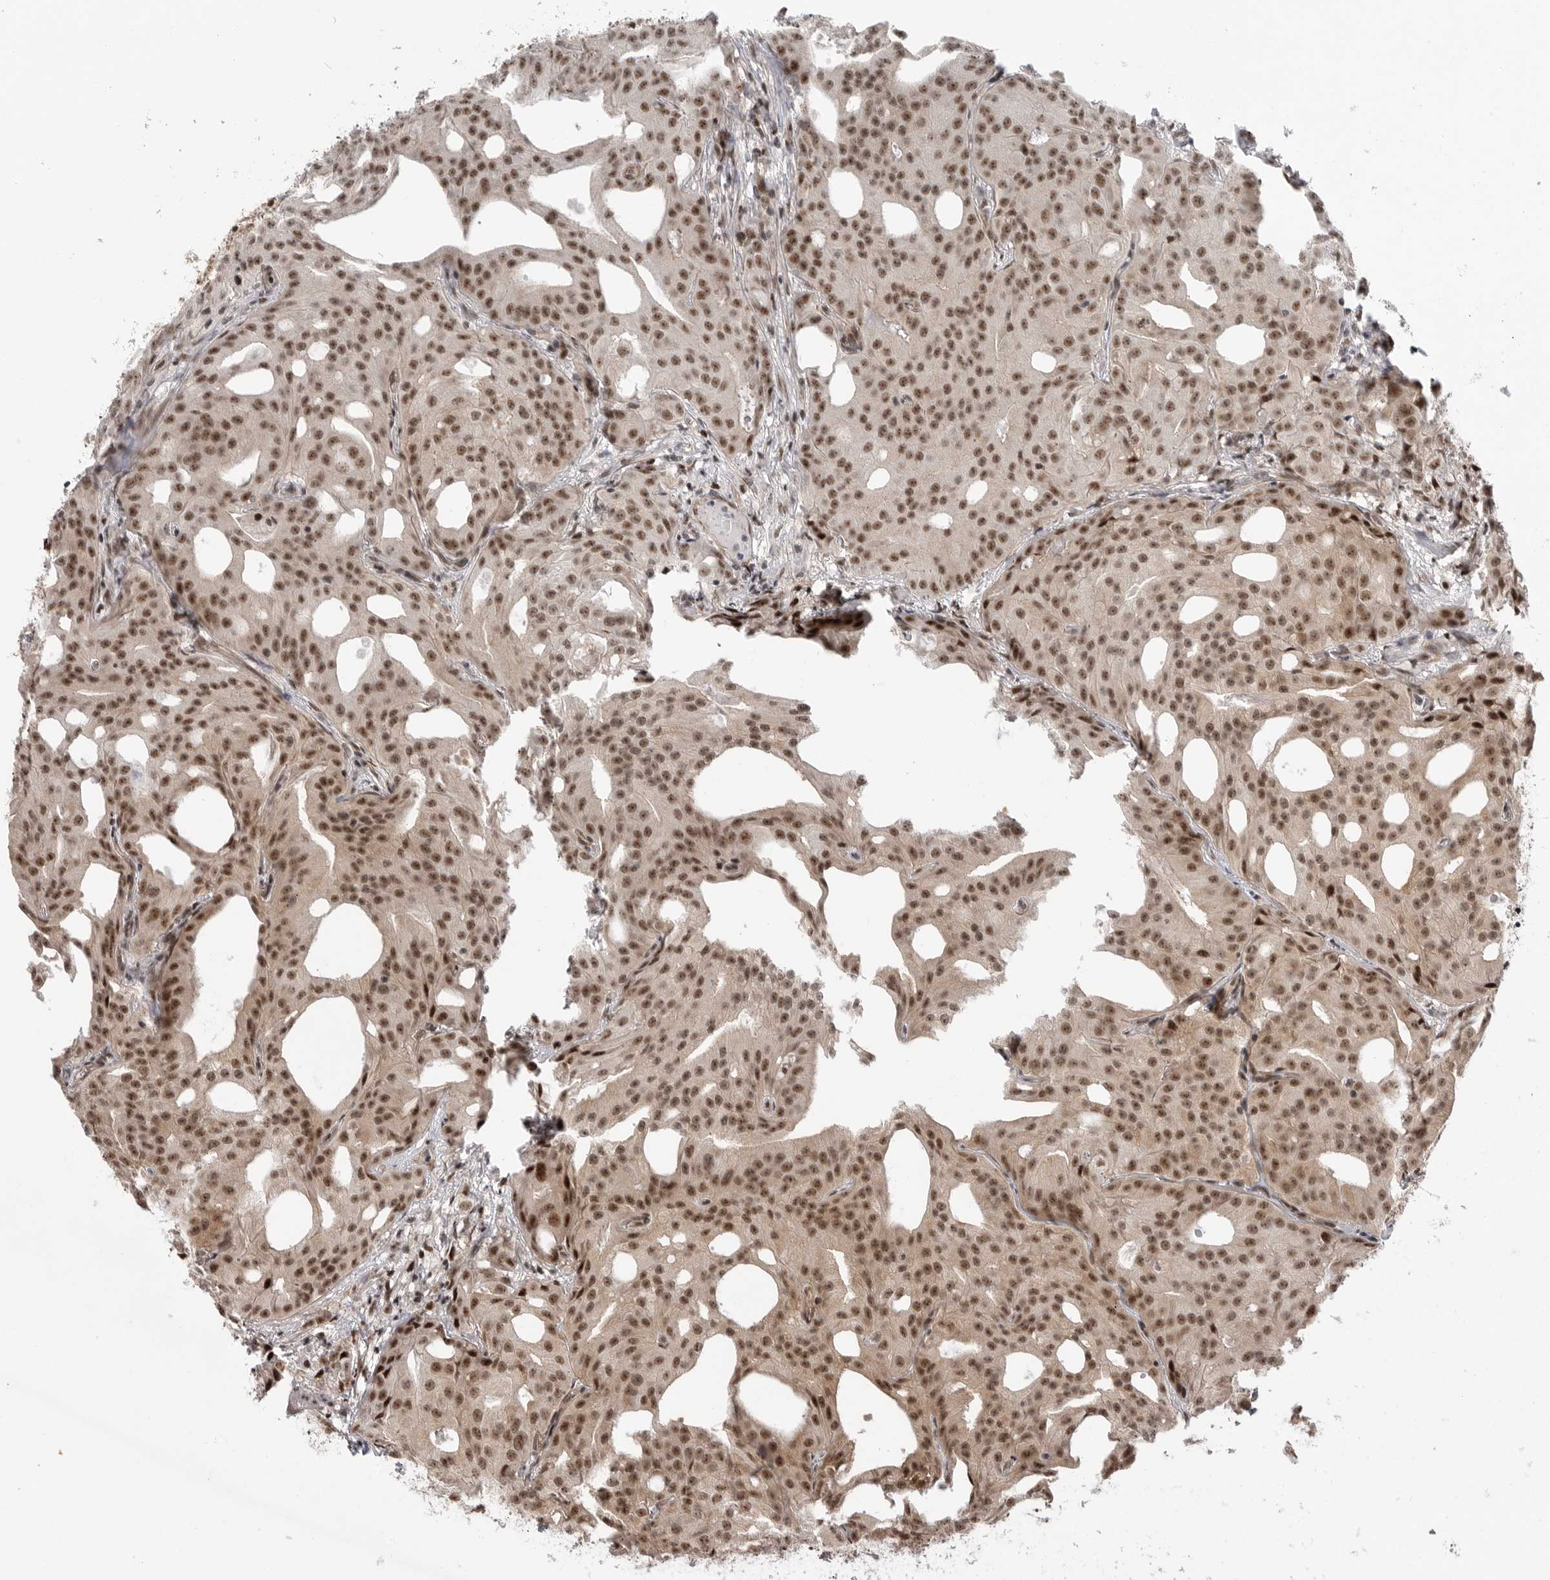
{"staining": {"intensity": "moderate", "quantity": ">75%", "location": "nuclear"}, "tissue": "prostate cancer", "cell_type": "Tumor cells", "image_type": "cancer", "snomed": [{"axis": "morphology", "description": "Adenocarcinoma, Medium grade"}, {"axis": "topography", "description": "Prostate"}], "caption": "Immunohistochemistry photomicrograph of neoplastic tissue: human prostate medium-grade adenocarcinoma stained using immunohistochemistry (IHC) exhibits medium levels of moderate protein expression localized specifically in the nuclear of tumor cells, appearing as a nuclear brown color.", "gene": "GPATCH2", "patient": {"sex": "male", "age": 88}}